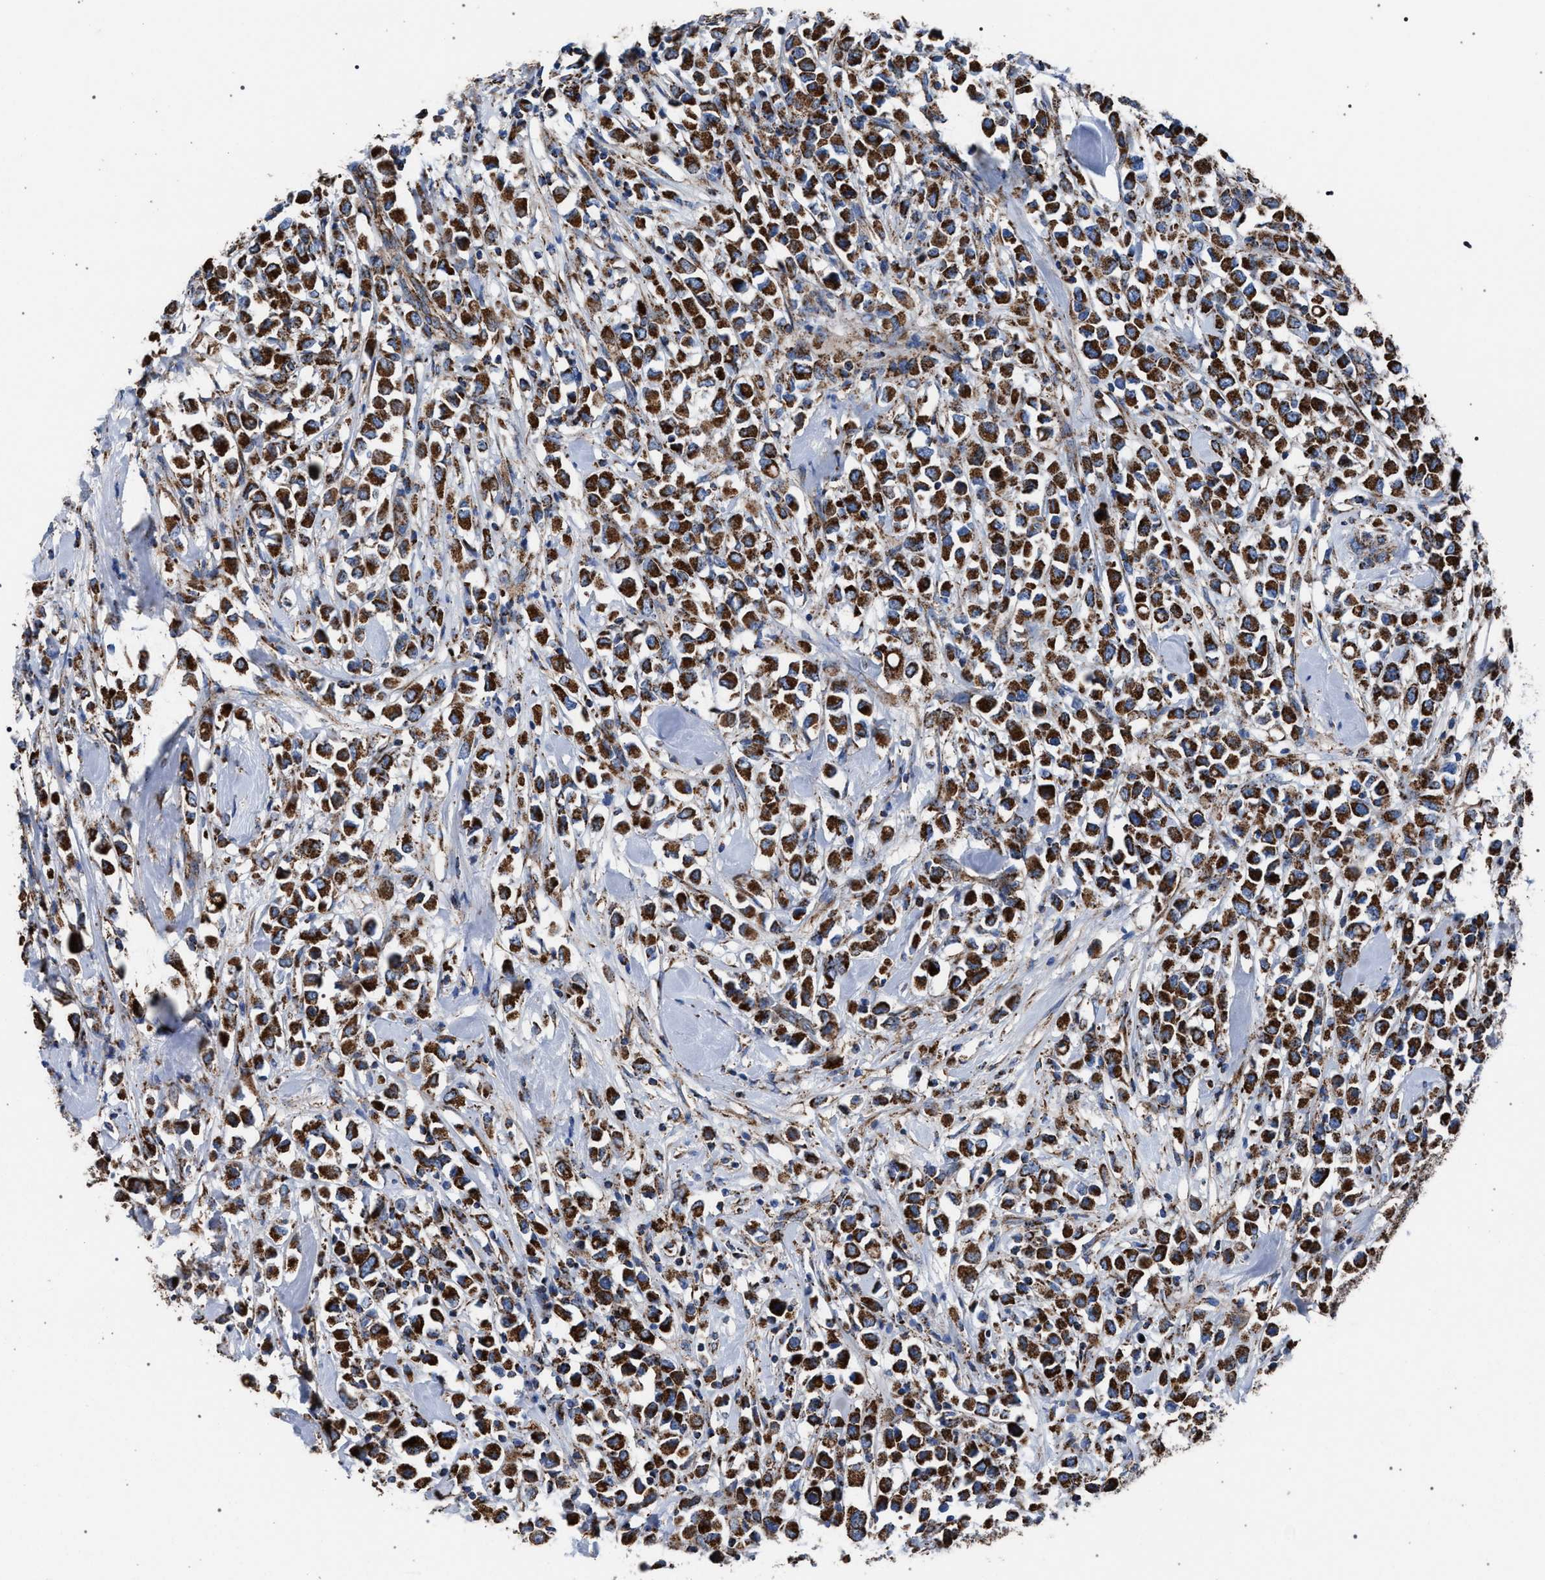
{"staining": {"intensity": "strong", "quantity": ">75%", "location": "cytoplasmic/membranous"}, "tissue": "breast cancer", "cell_type": "Tumor cells", "image_type": "cancer", "snomed": [{"axis": "morphology", "description": "Duct carcinoma"}, {"axis": "topography", "description": "Breast"}], "caption": "High-power microscopy captured an immunohistochemistry (IHC) histopathology image of breast cancer (invasive ductal carcinoma), revealing strong cytoplasmic/membranous expression in about >75% of tumor cells.", "gene": "VPS13A", "patient": {"sex": "female", "age": 61}}